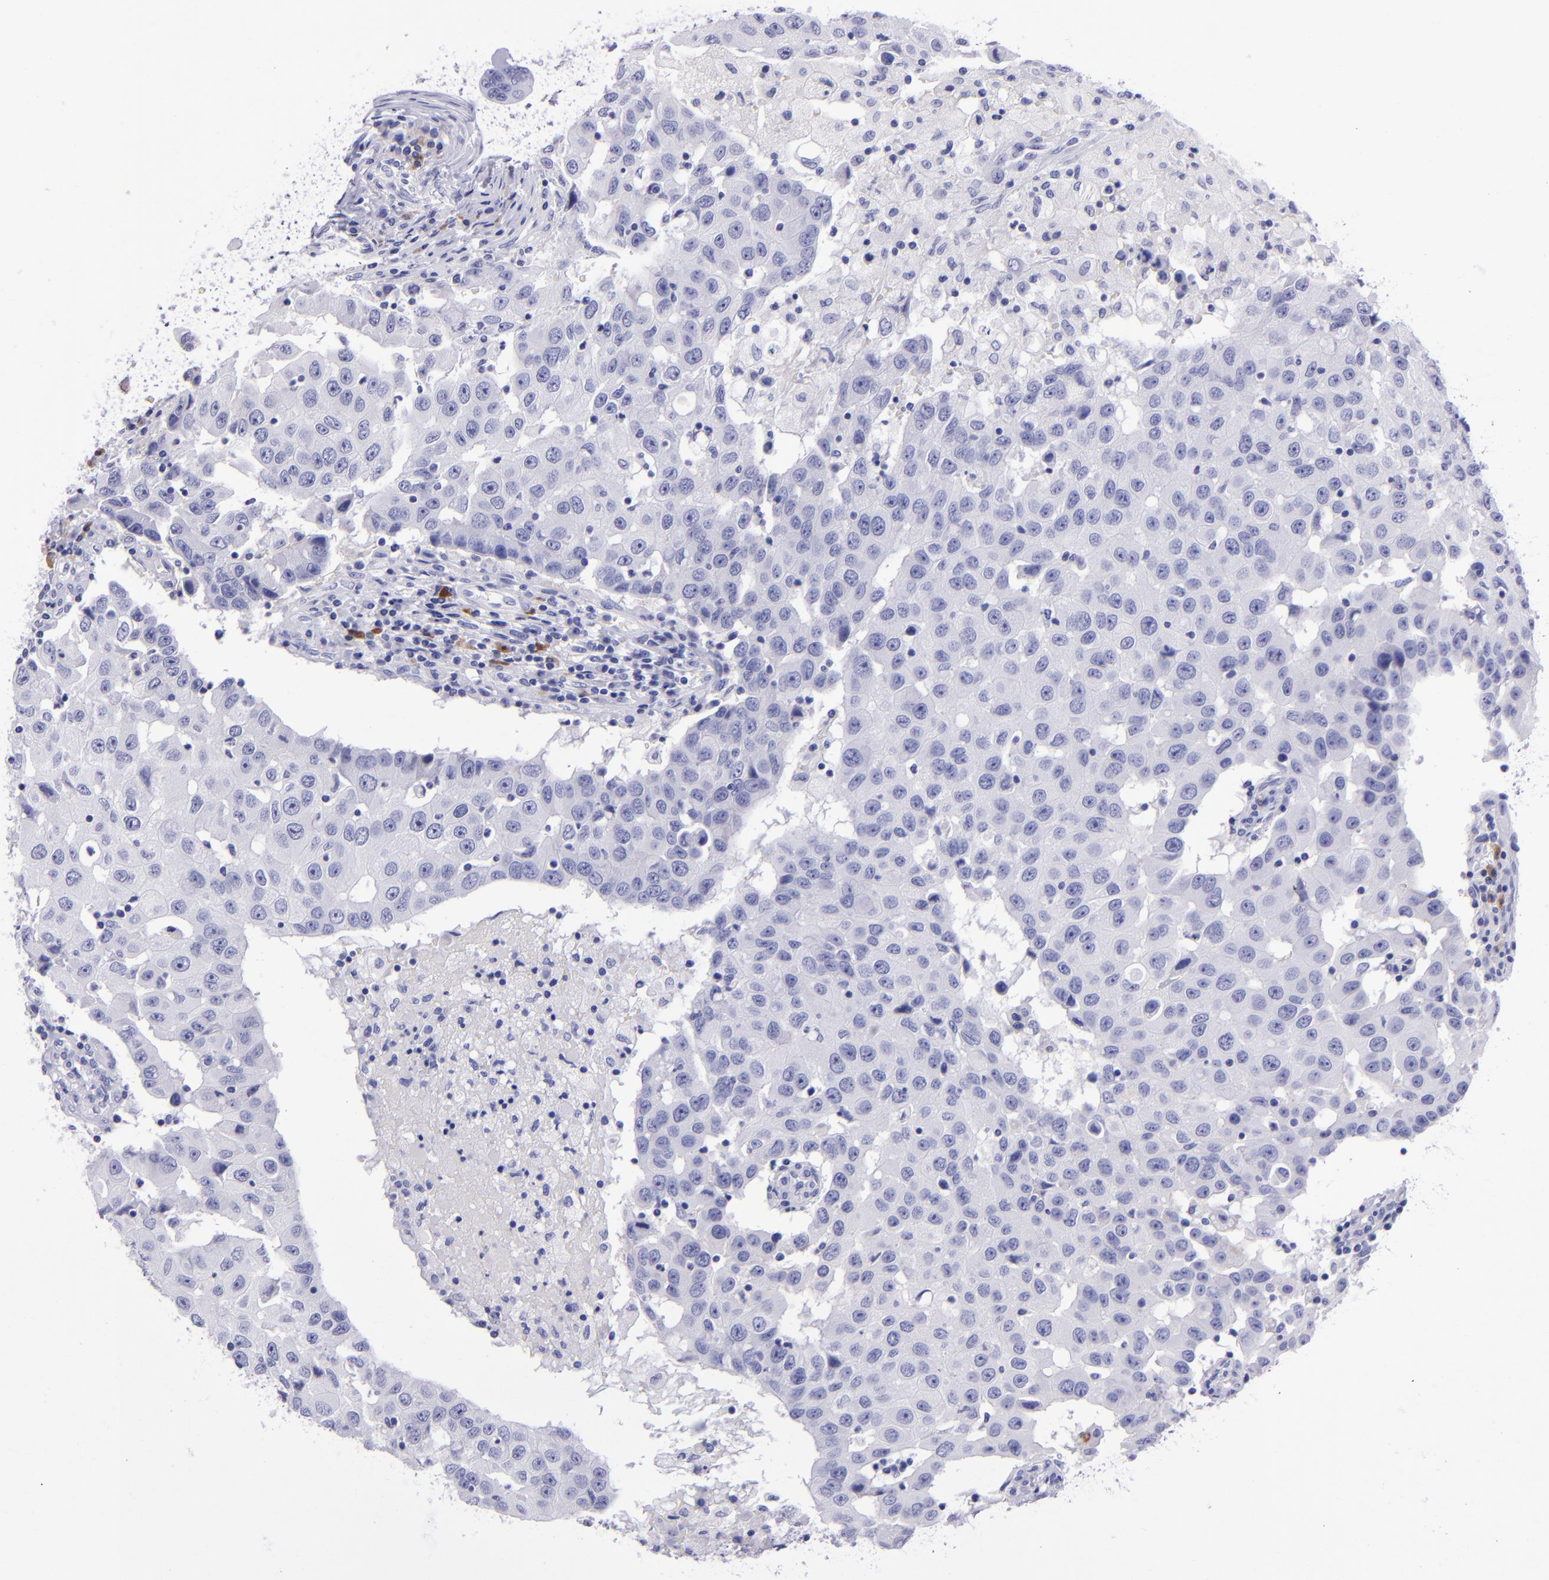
{"staining": {"intensity": "negative", "quantity": "none", "location": "none"}, "tissue": "breast cancer", "cell_type": "Tumor cells", "image_type": "cancer", "snomed": [{"axis": "morphology", "description": "Duct carcinoma"}, {"axis": "topography", "description": "Breast"}], "caption": "DAB (3,3'-diaminobenzidine) immunohistochemical staining of infiltrating ductal carcinoma (breast) reveals no significant positivity in tumor cells.", "gene": "TYRP1", "patient": {"sex": "female", "age": 27}}